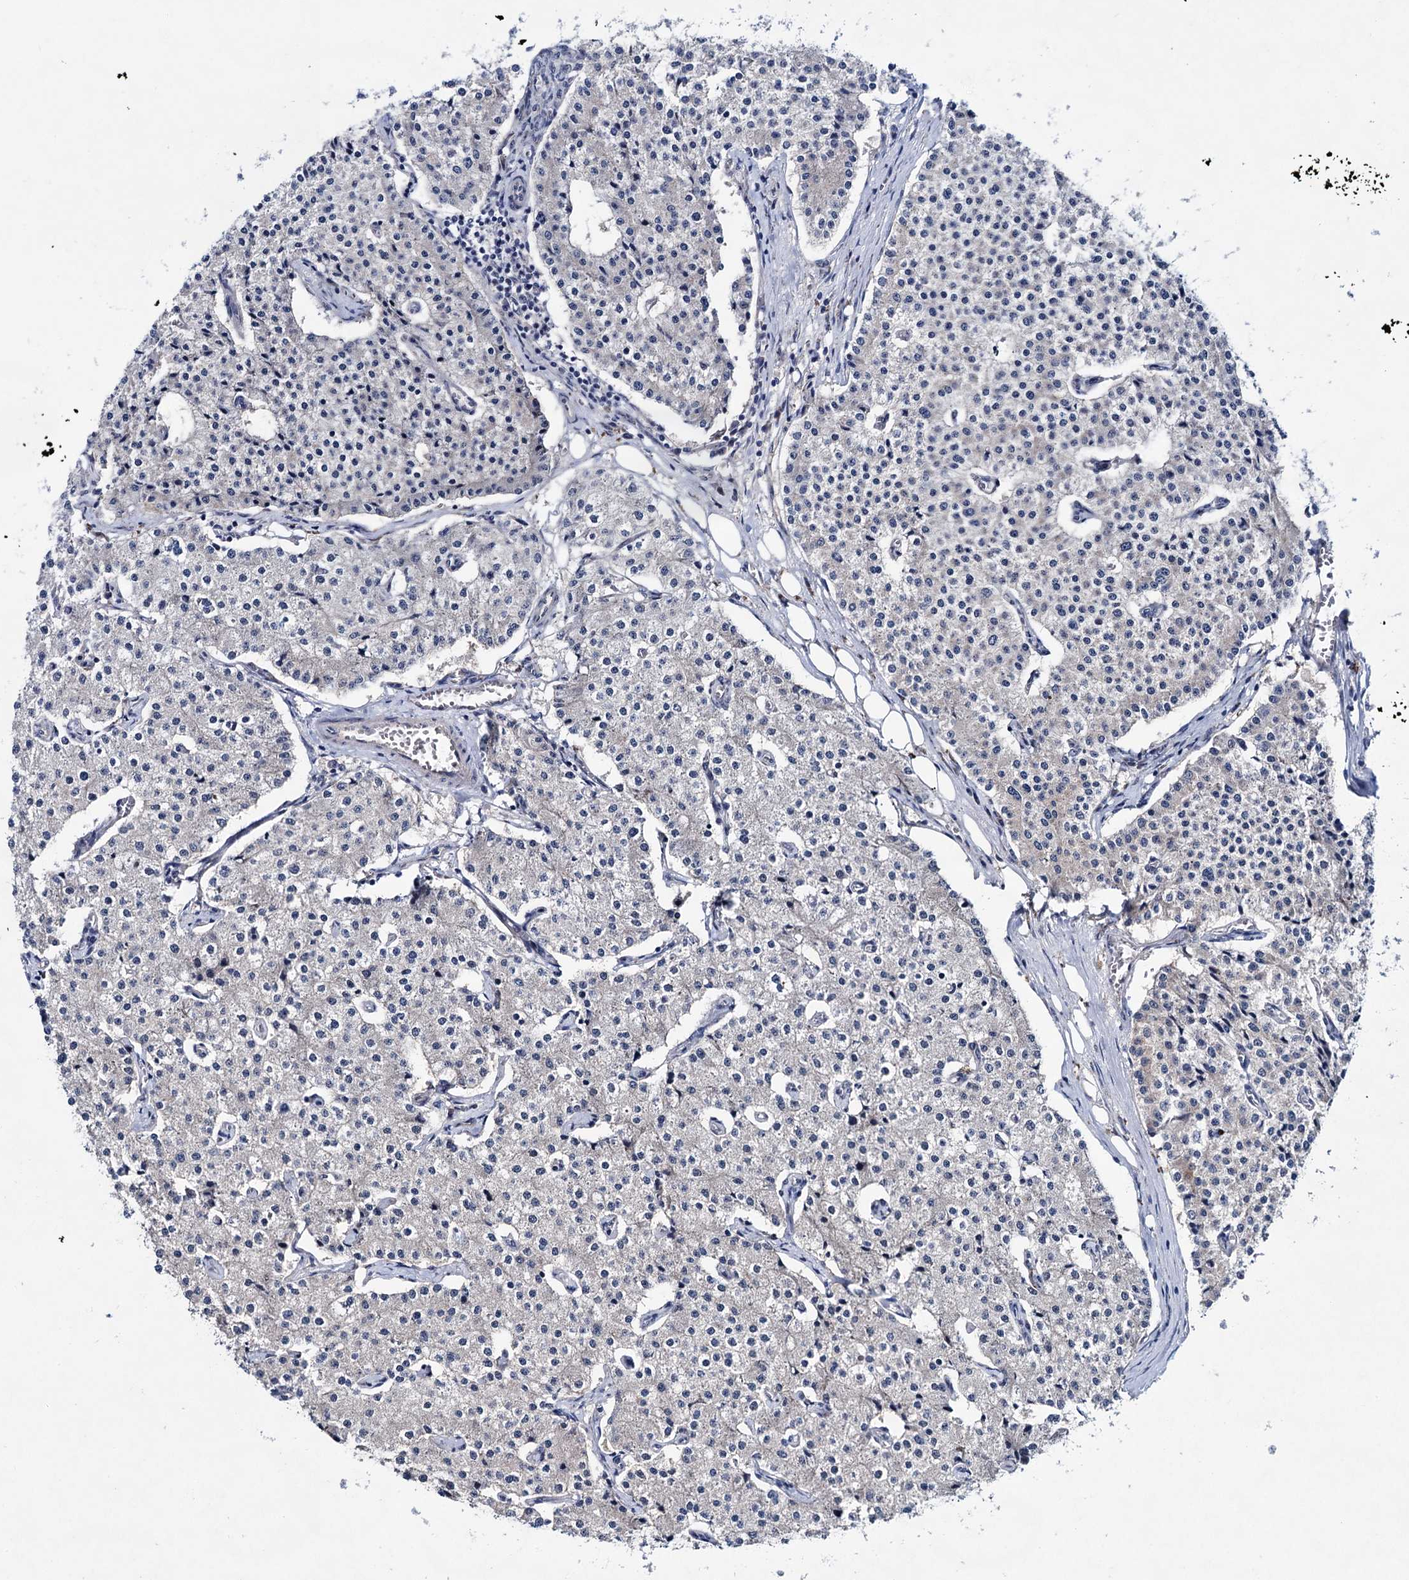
{"staining": {"intensity": "negative", "quantity": "none", "location": "none"}, "tissue": "carcinoid", "cell_type": "Tumor cells", "image_type": "cancer", "snomed": [{"axis": "morphology", "description": "Carcinoid, malignant, NOS"}, {"axis": "topography", "description": "Colon"}], "caption": "This histopathology image is of carcinoid stained with IHC to label a protein in brown with the nuclei are counter-stained blue. There is no positivity in tumor cells.", "gene": "EYA4", "patient": {"sex": "female", "age": 52}}